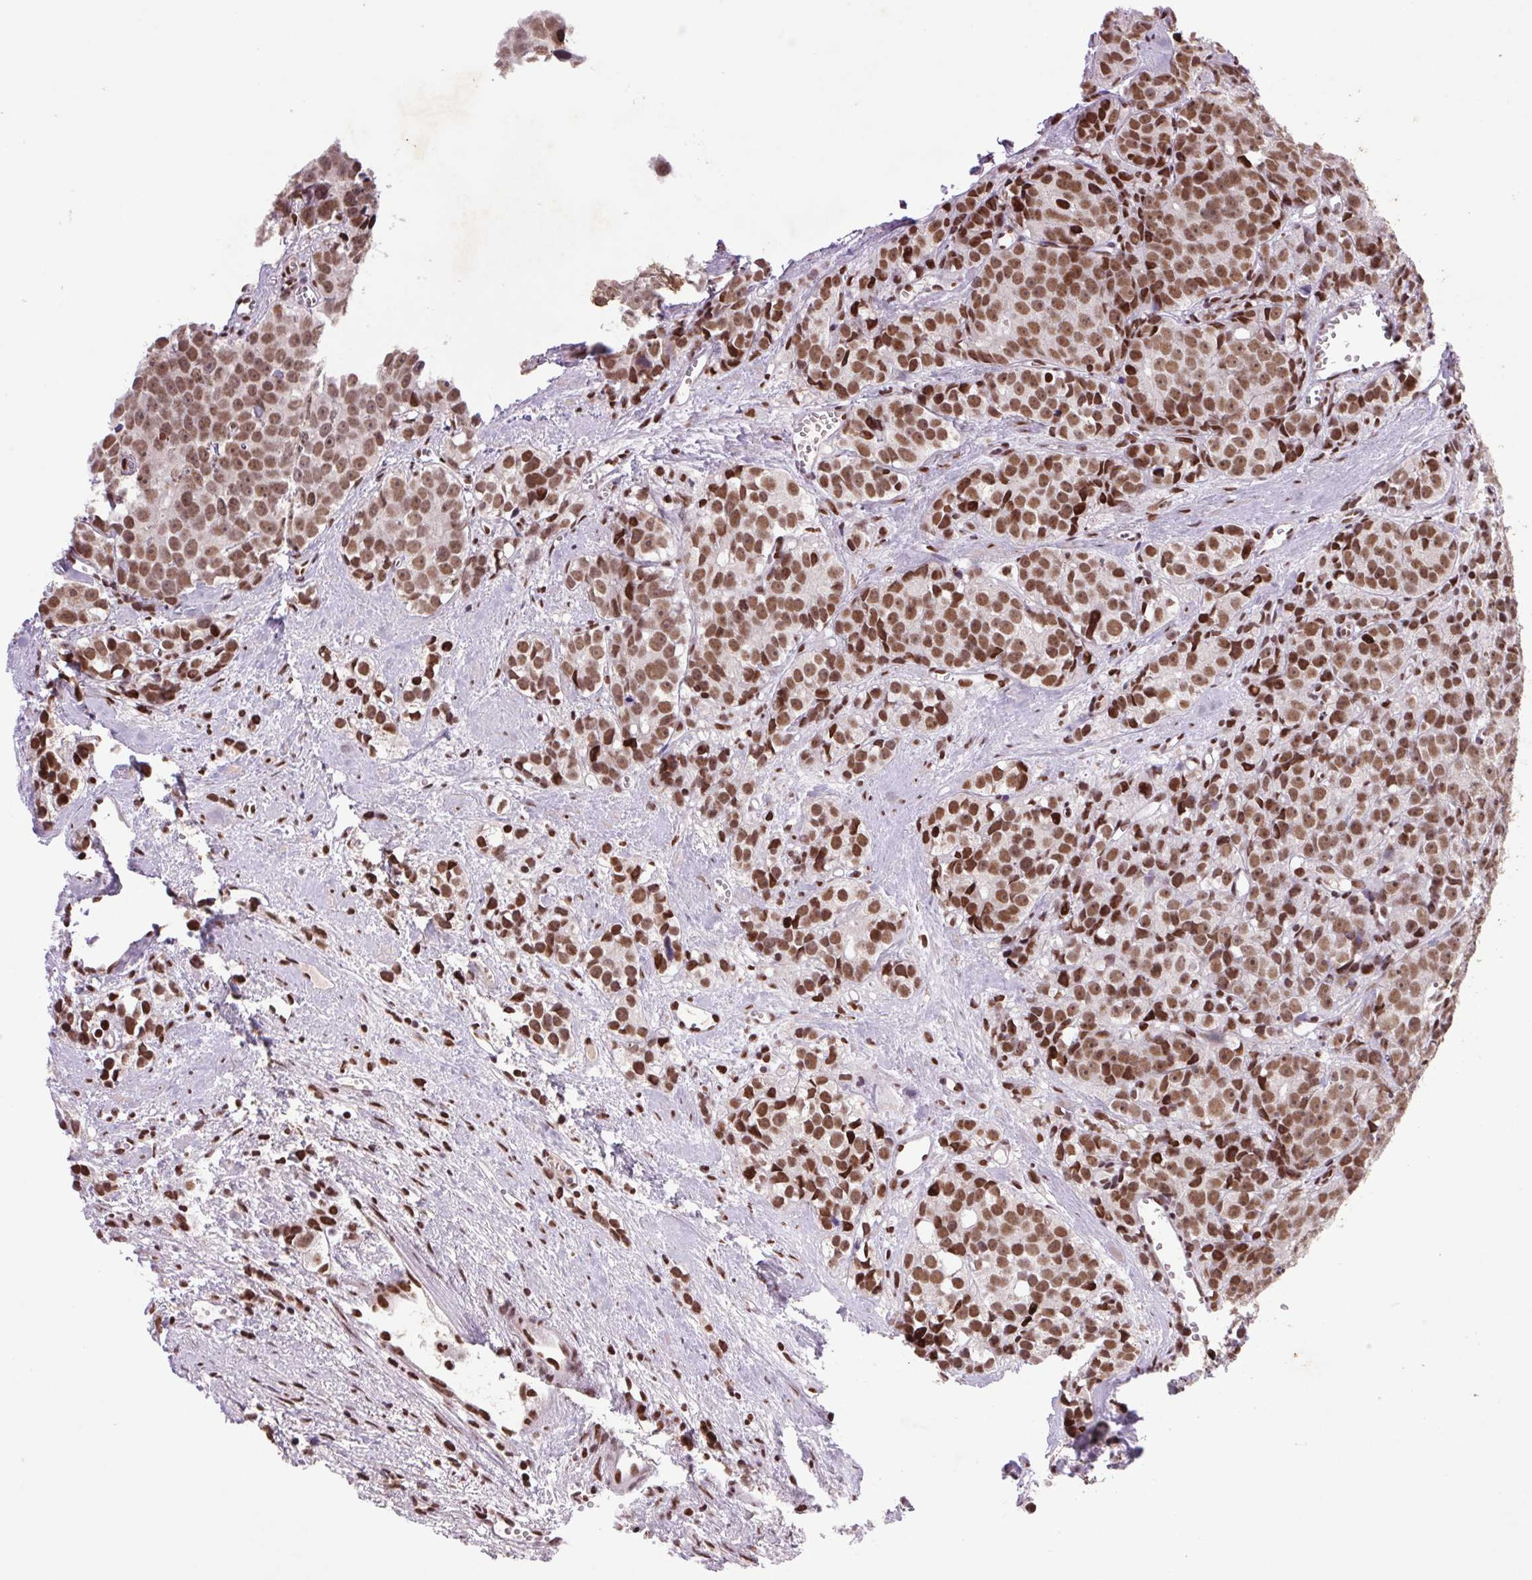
{"staining": {"intensity": "moderate", "quantity": ">75%", "location": "nuclear"}, "tissue": "prostate cancer", "cell_type": "Tumor cells", "image_type": "cancer", "snomed": [{"axis": "morphology", "description": "Adenocarcinoma, High grade"}, {"axis": "topography", "description": "Prostate"}], "caption": "Approximately >75% of tumor cells in high-grade adenocarcinoma (prostate) show moderate nuclear protein positivity as visualized by brown immunohistochemical staining.", "gene": "LDLRAD4", "patient": {"sex": "male", "age": 77}}